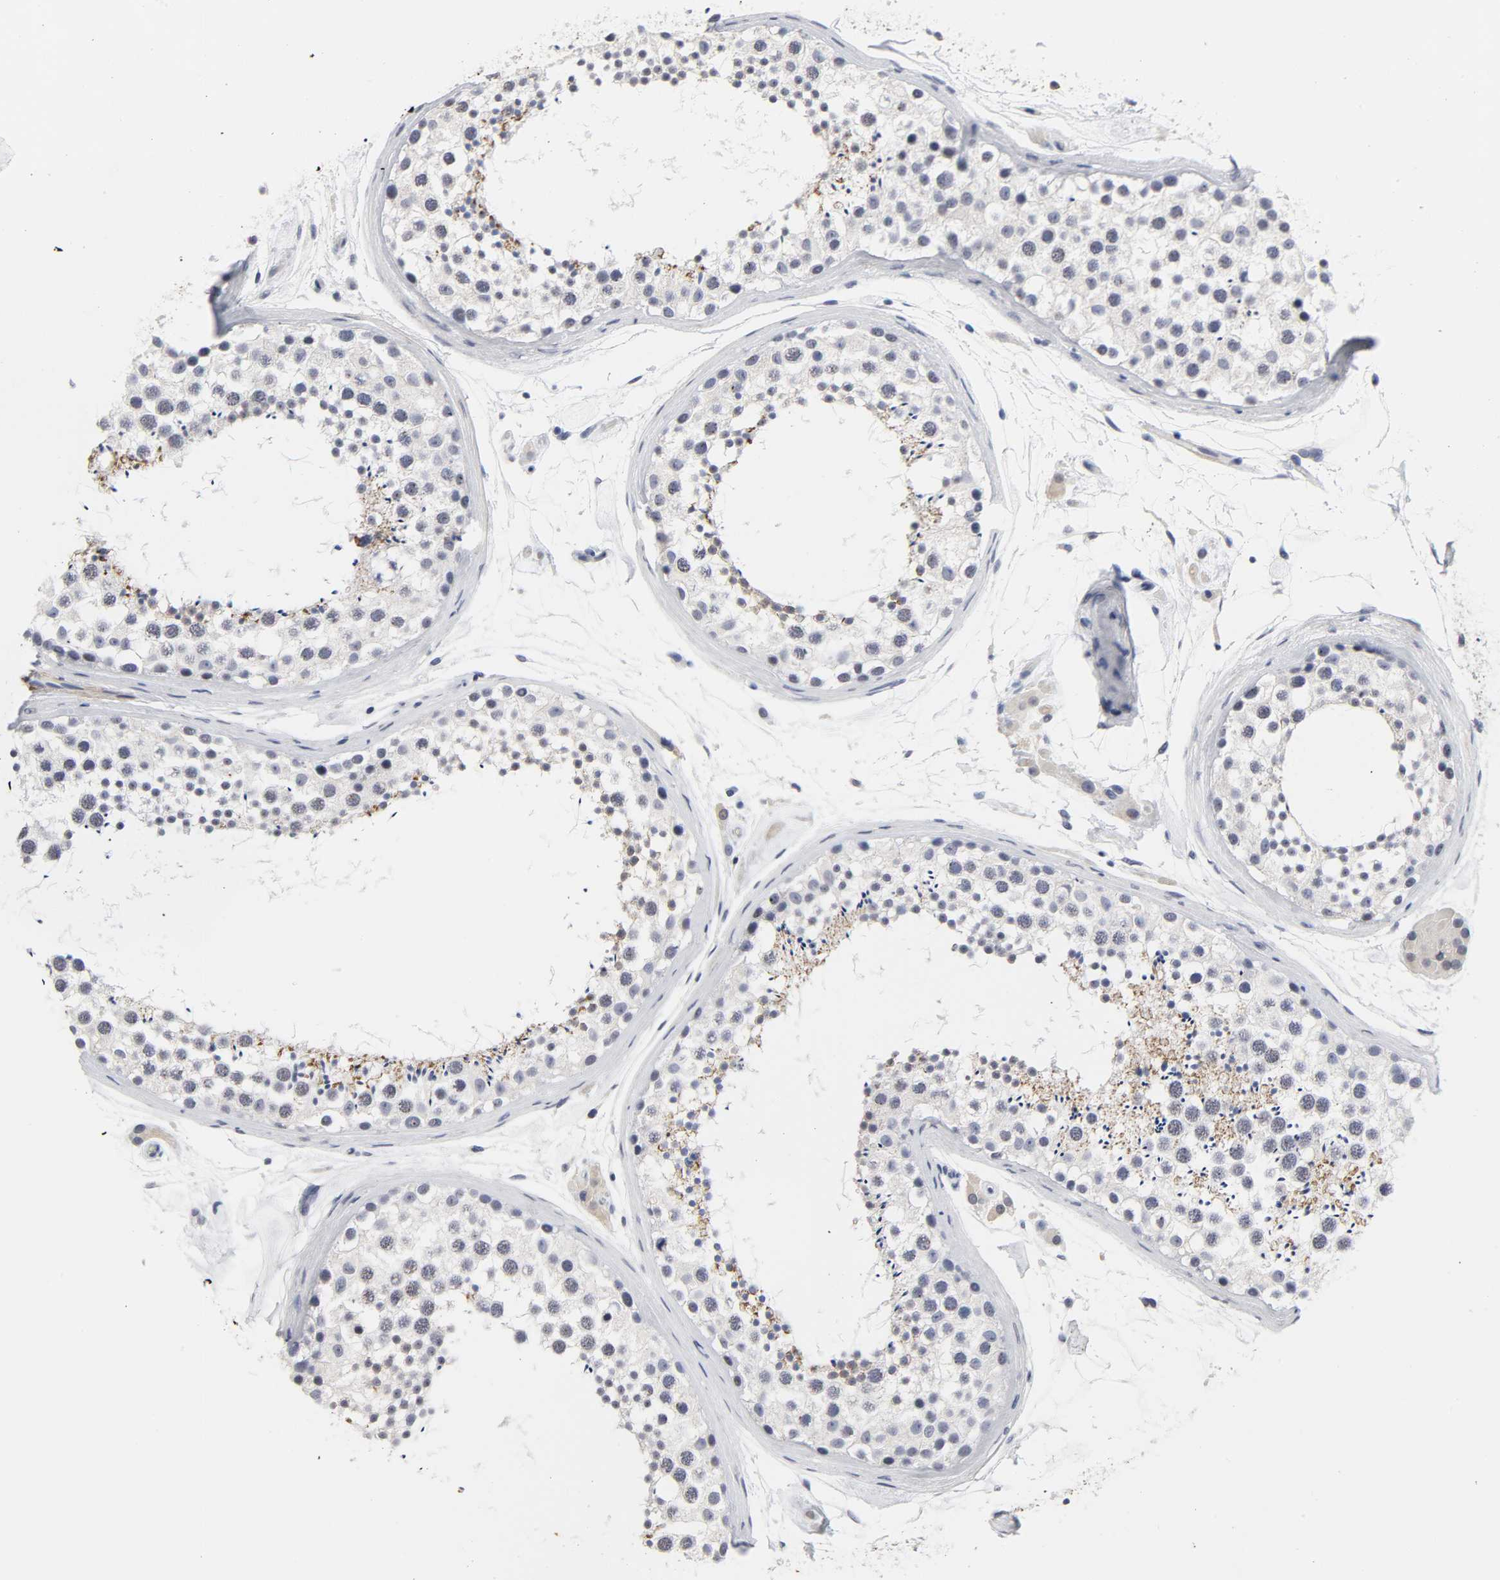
{"staining": {"intensity": "negative", "quantity": "none", "location": "none"}, "tissue": "testis", "cell_type": "Cells in seminiferous ducts", "image_type": "normal", "snomed": [{"axis": "morphology", "description": "Normal tissue, NOS"}, {"axis": "topography", "description": "Testis"}], "caption": "Cells in seminiferous ducts are negative for brown protein staining in benign testis. (DAB immunohistochemistry visualized using brightfield microscopy, high magnification).", "gene": "GRHL2", "patient": {"sex": "male", "age": 46}}